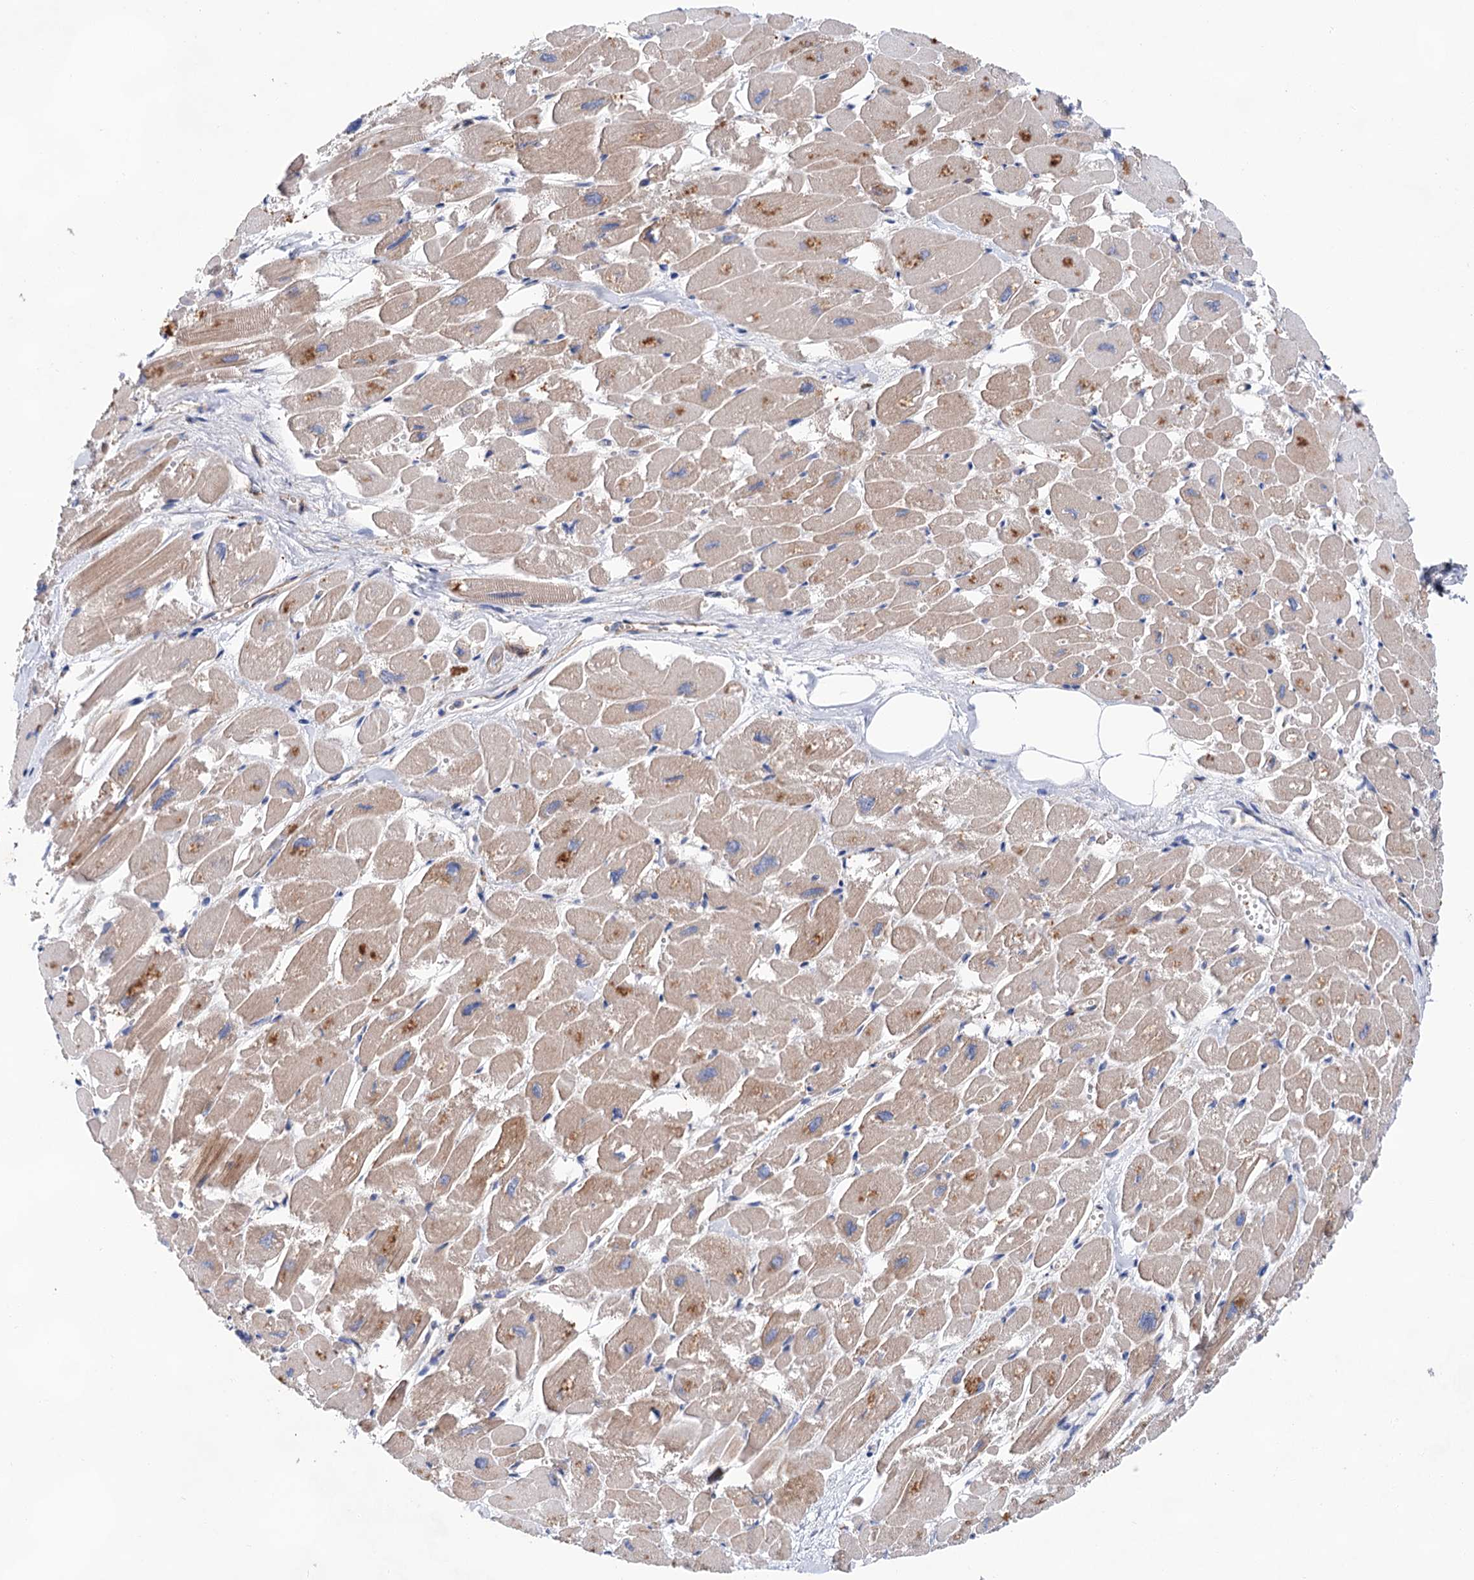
{"staining": {"intensity": "weak", "quantity": "25%-75%", "location": "cytoplasmic/membranous"}, "tissue": "heart muscle", "cell_type": "Cardiomyocytes", "image_type": "normal", "snomed": [{"axis": "morphology", "description": "Normal tissue, NOS"}, {"axis": "topography", "description": "Heart"}], "caption": "A high-resolution photomicrograph shows immunohistochemistry staining of unremarkable heart muscle, which exhibits weak cytoplasmic/membranous staining in approximately 25%-75% of cardiomyocytes. (DAB = brown stain, brightfield microscopy at high magnification).", "gene": "TMTC3", "patient": {"sex": "male", "age": 54}}